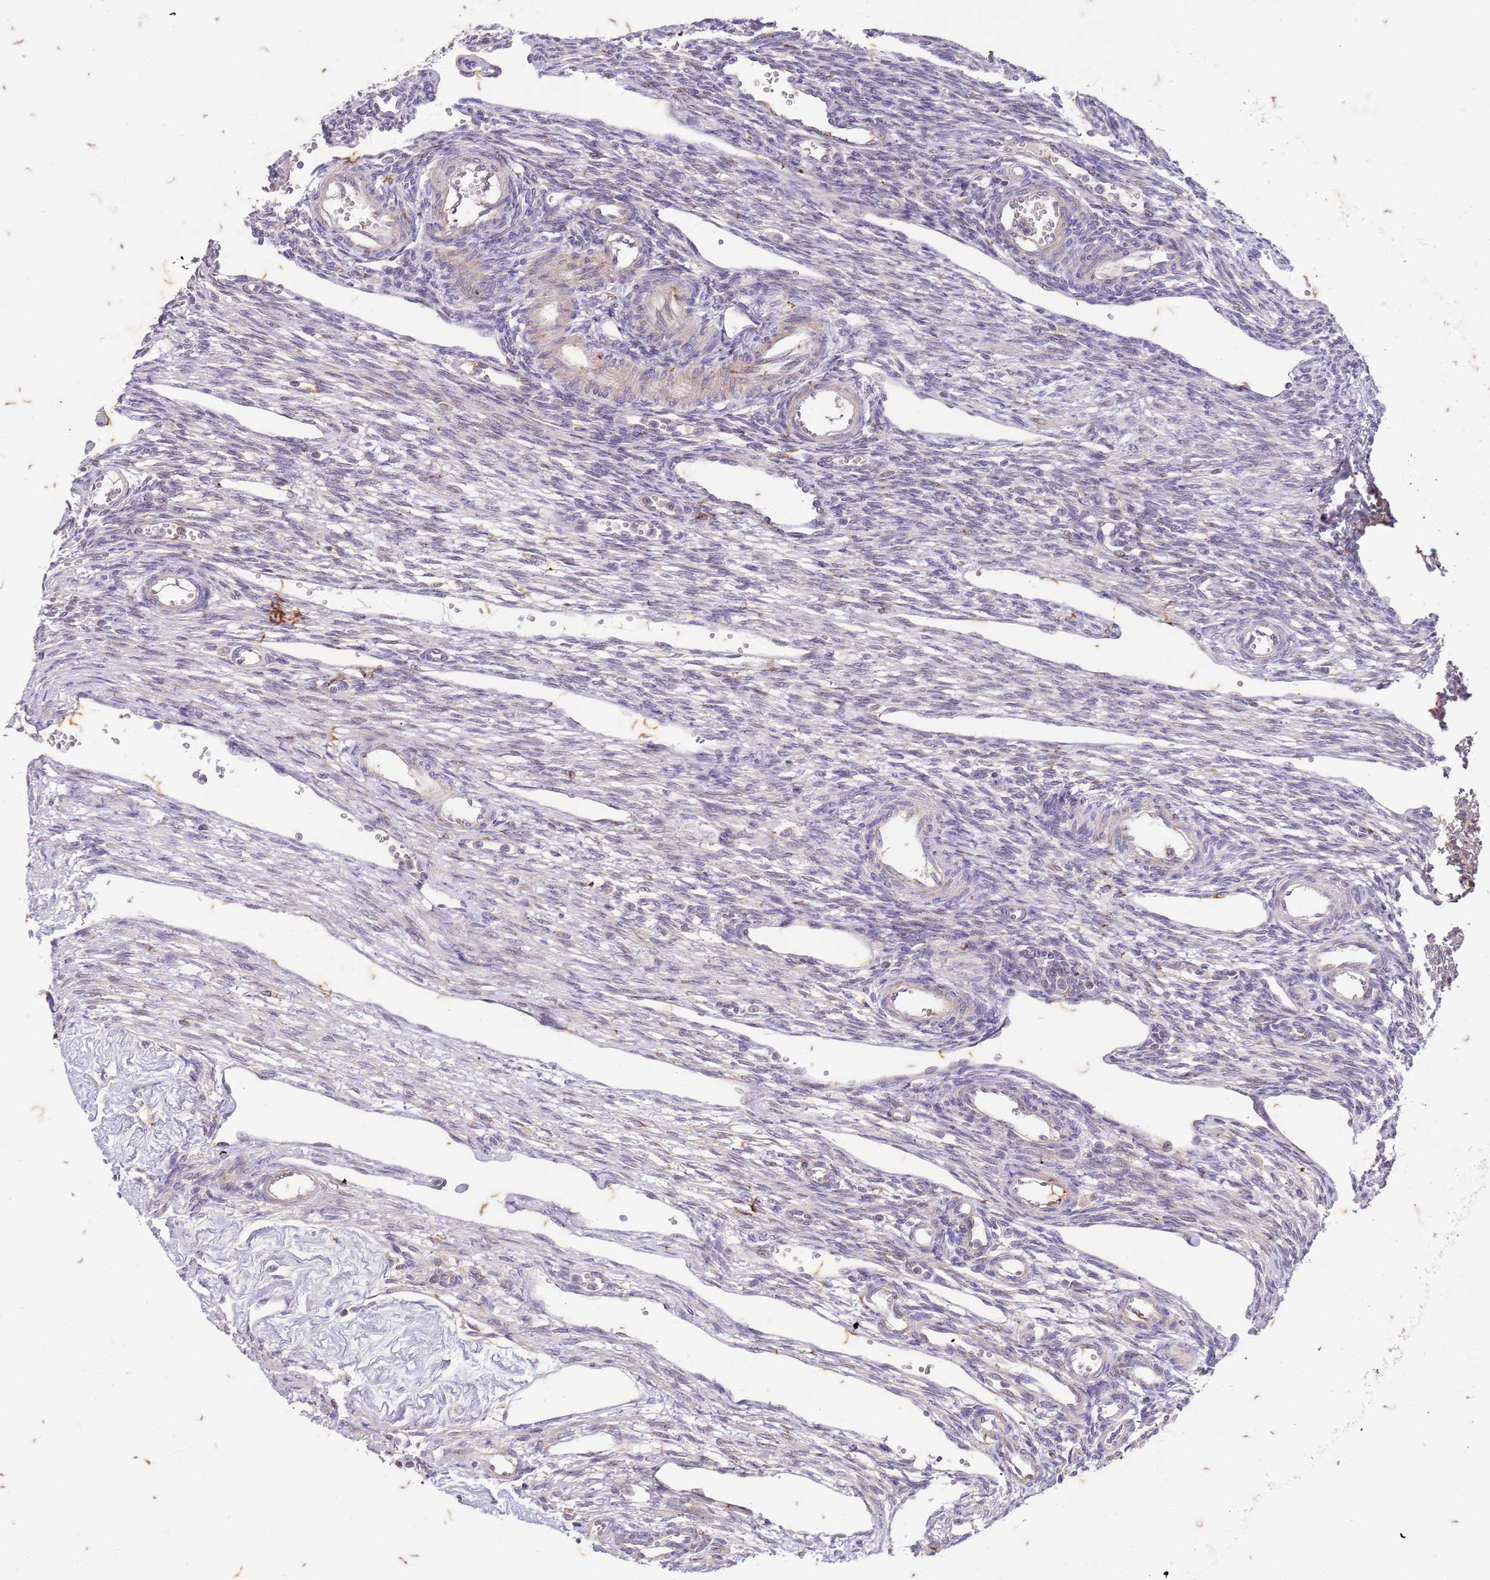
{"staining": {"intensity": "negative", "quantity": "none", "location": "none"}, "tissue": "ovary", "cell_type": "Ovarian stroma cells", "image_type": "normal", "snomed": [{"axis": "morphology", "description": "Normal tissue, NOS"}, {"axis": "morphology", "description": "Cyst, NOS"}, {"axis": "topography", "description": "Ovary"}], "caption": "High power microscopy image of an immunohistochemistry micrograph of benign ovary, revealing no significant expression in ovarian stroma cells. Brightfield microscopy of IHC stained with DAB (3,3'-diaminobenzidine) (brown) and hematoxylin (blue), captured at high magnification.", "gene": "RAPGEF3", "patient": {"sex": "female", "age": 33}}